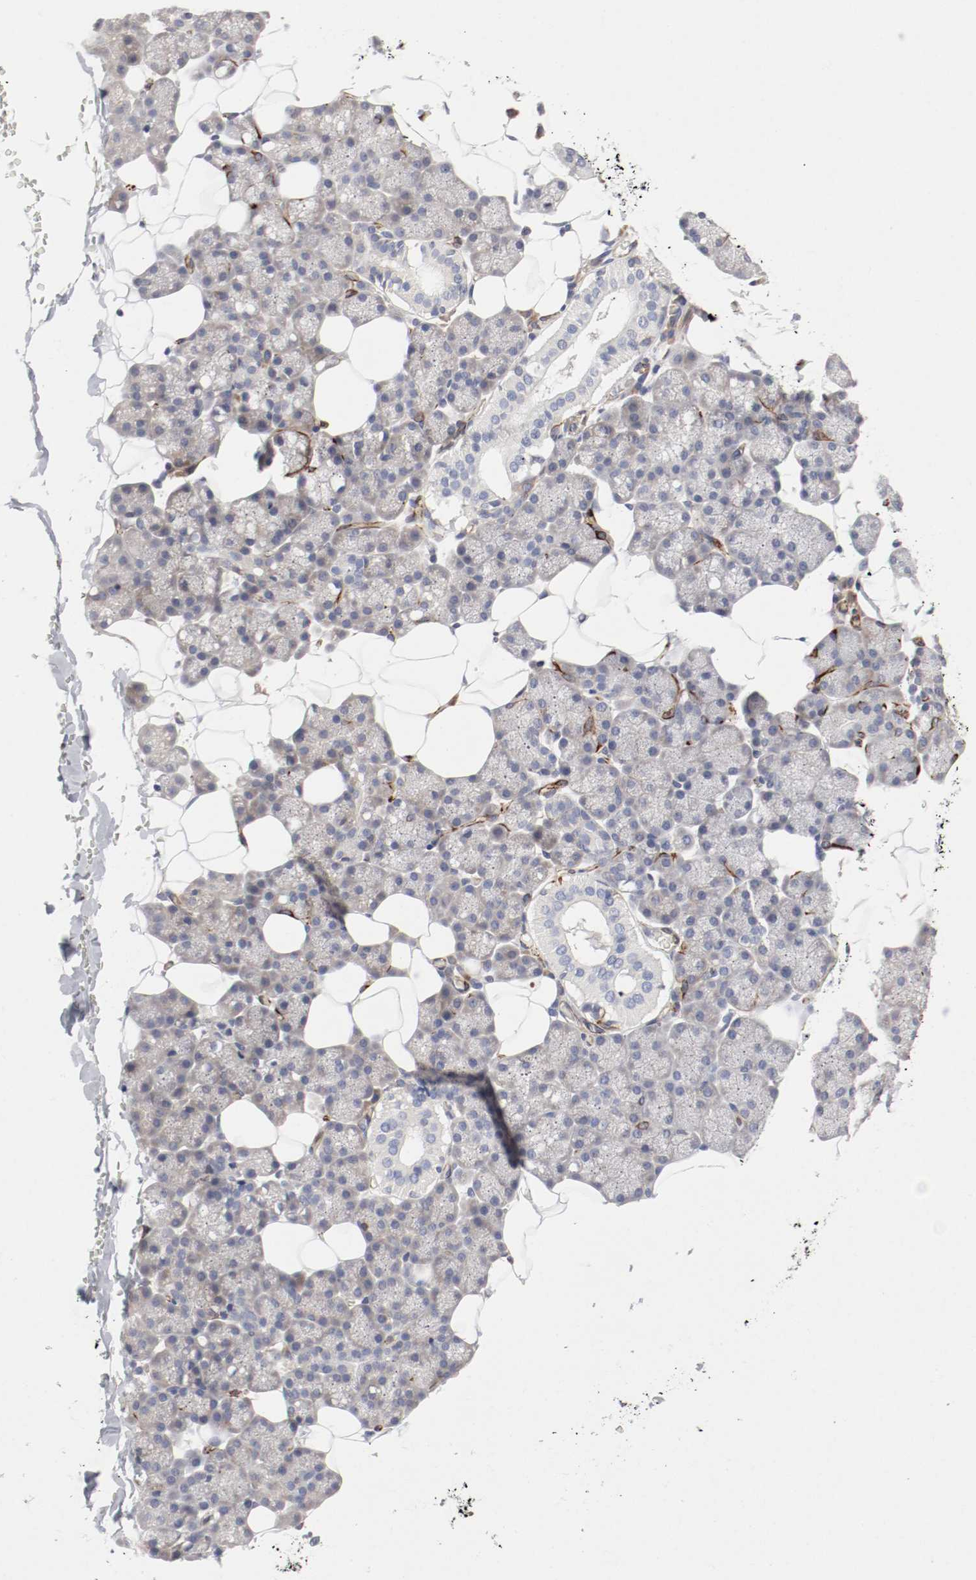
{"staining": {"intensity": "weak", "quantity": "<25%", "location": "cytoplasmic/membranous"}, "tissue": "salivary gland", "cell_type": "Glandular cells", "image_type": "normal", "snomed": [{"axis": "morphology", "description": "Normal tissue, NOS"}, {"axis": "topography", "description": "Lymph node"}, {"axis": "topography", "description": "Salivary gland"}], "caption": "Salivary gland stained for a protein using immunohistochemistry (IHC) demonstrates no positivity glandular cells.", "gene": "GIT1", "patient": {"sex": "male", "age": 8}}